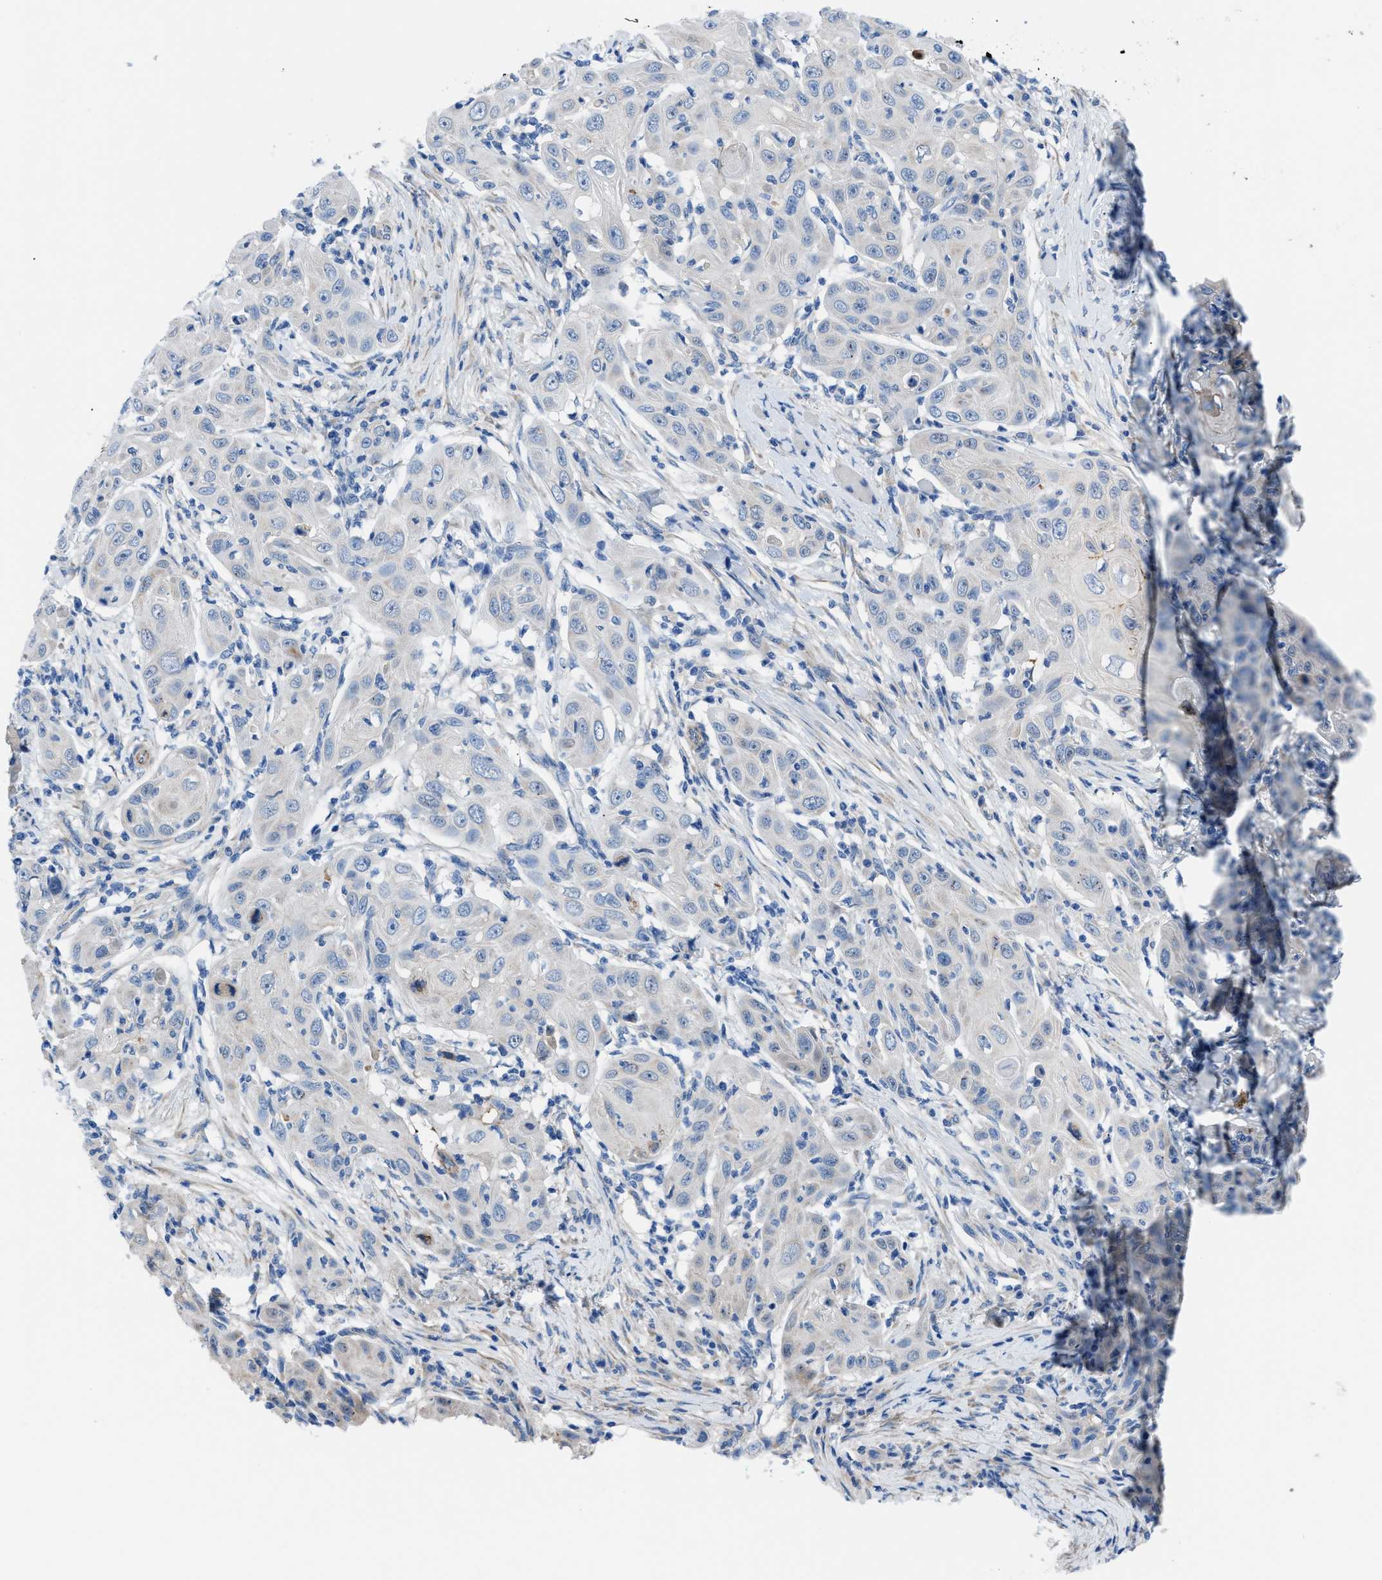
{"staining": {"intensity": "negative", "quantity": "none", "location": "none"}, "tissue": "skin cancer", "cell_type": "Tumor cells", "image_type": "cancer", "snomed": [{"axis": "morphology", "description": "Squamous cell carcinoma, NOS"}, {"axis": "topography", "description": "Skin"}], "caption": "DAB immunohistochemical staining of human skin cancer shows no significant positivity in tumor cells.", "gene": "ITPR1", "patient": {"sex": "female", "age": 88}}